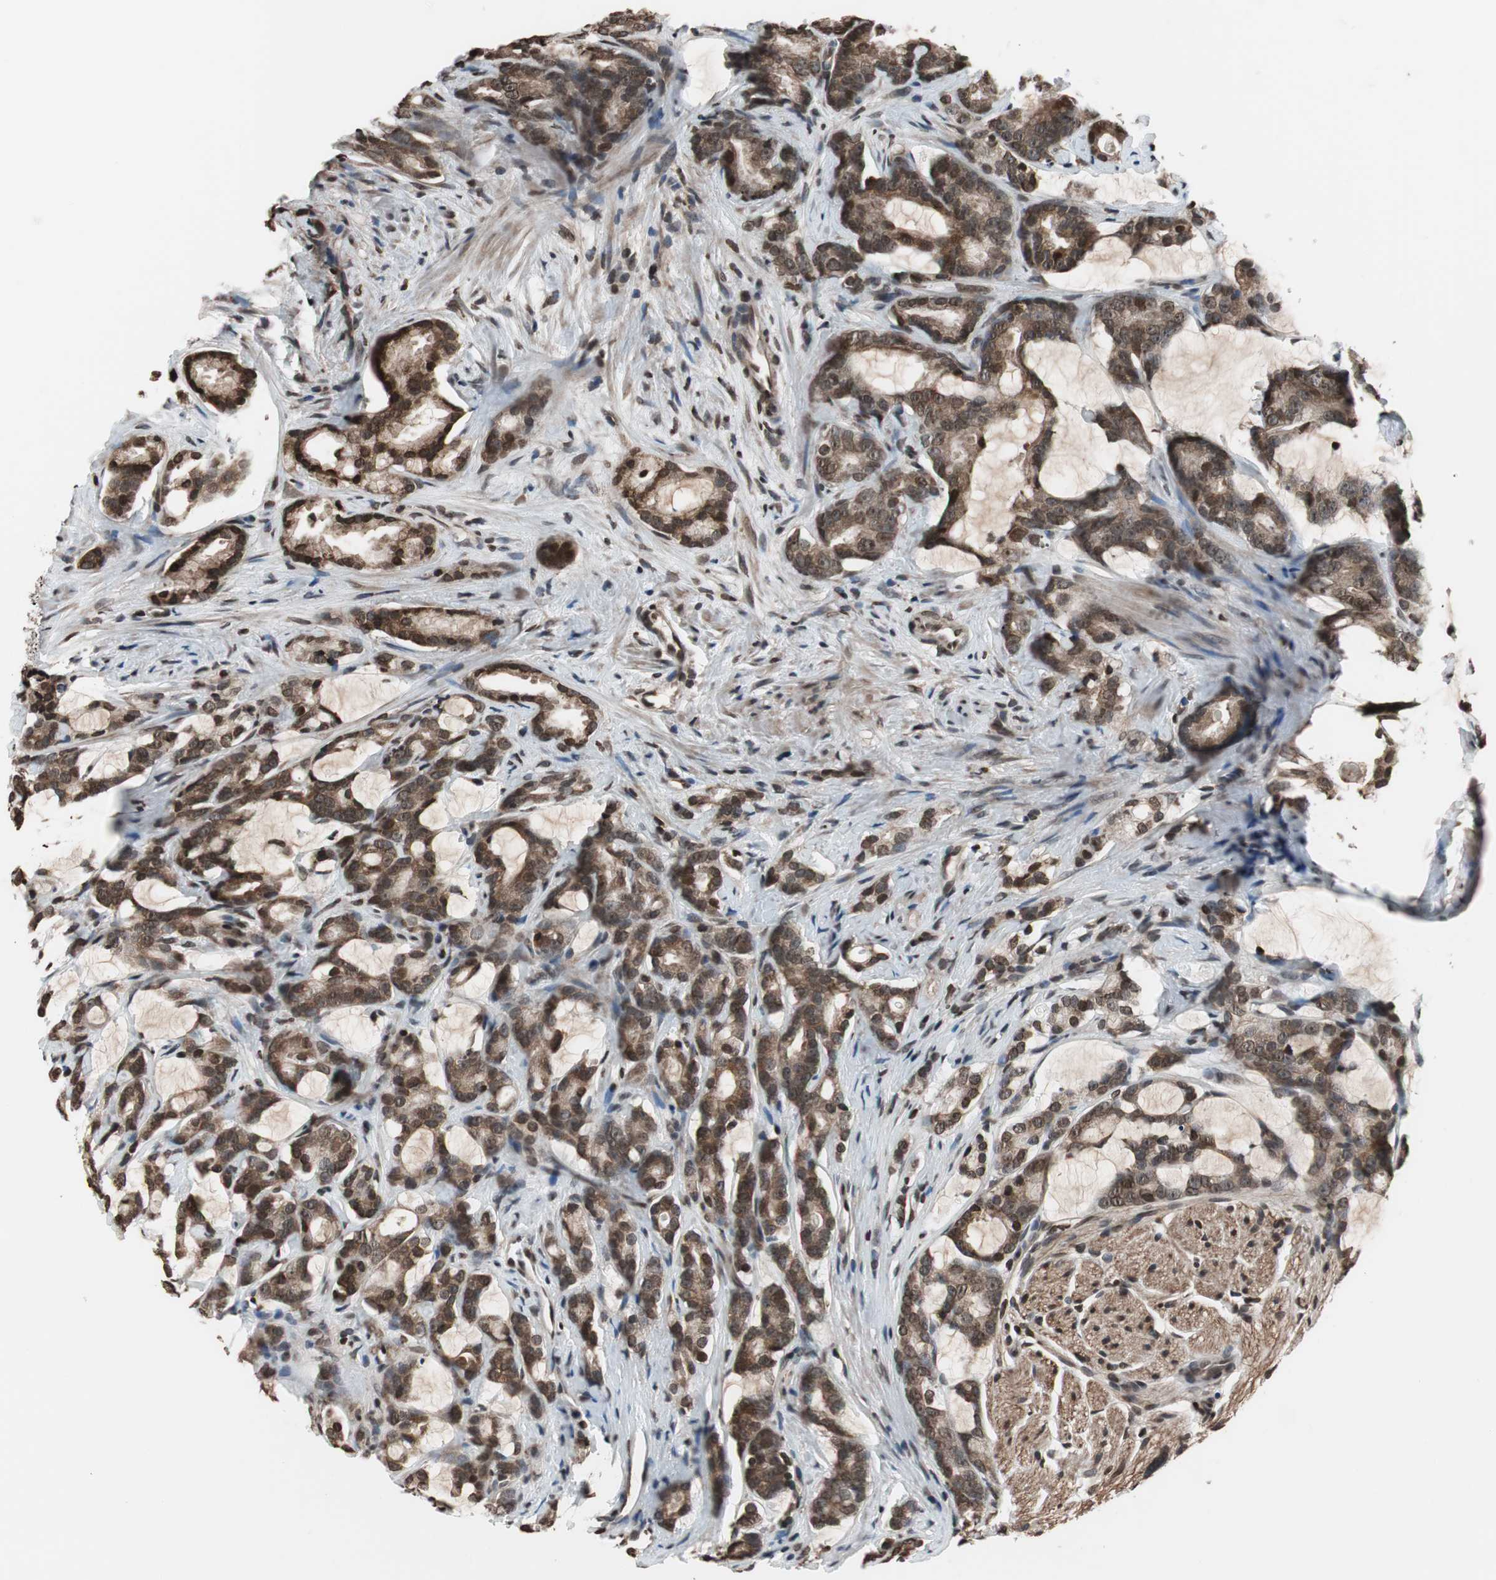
{"staining": {"intensity": "weak", "quantity": "25%-75%", "location": "cytoplasmic/membranous,nuclear"}, "tissue": "prostate cancer", "cell_type": "Tumor cells", "image_type": "cancer", "snomed": [{"axis": "morphology", "description": "Adenocarcinoma, Low grade"}, {"axis": "topography", "description": "Prostate"}], "caption": "This photomicrograph demonstrates immunohistochemistry staining of human prostate low-grade adenocarcinoma, with low weak cytoplasmic/membranous and nuclear expression in about 25%-75% of tumor cells.", "gene": "RFC1", "patient": {"sex": "male", "age": 58}}